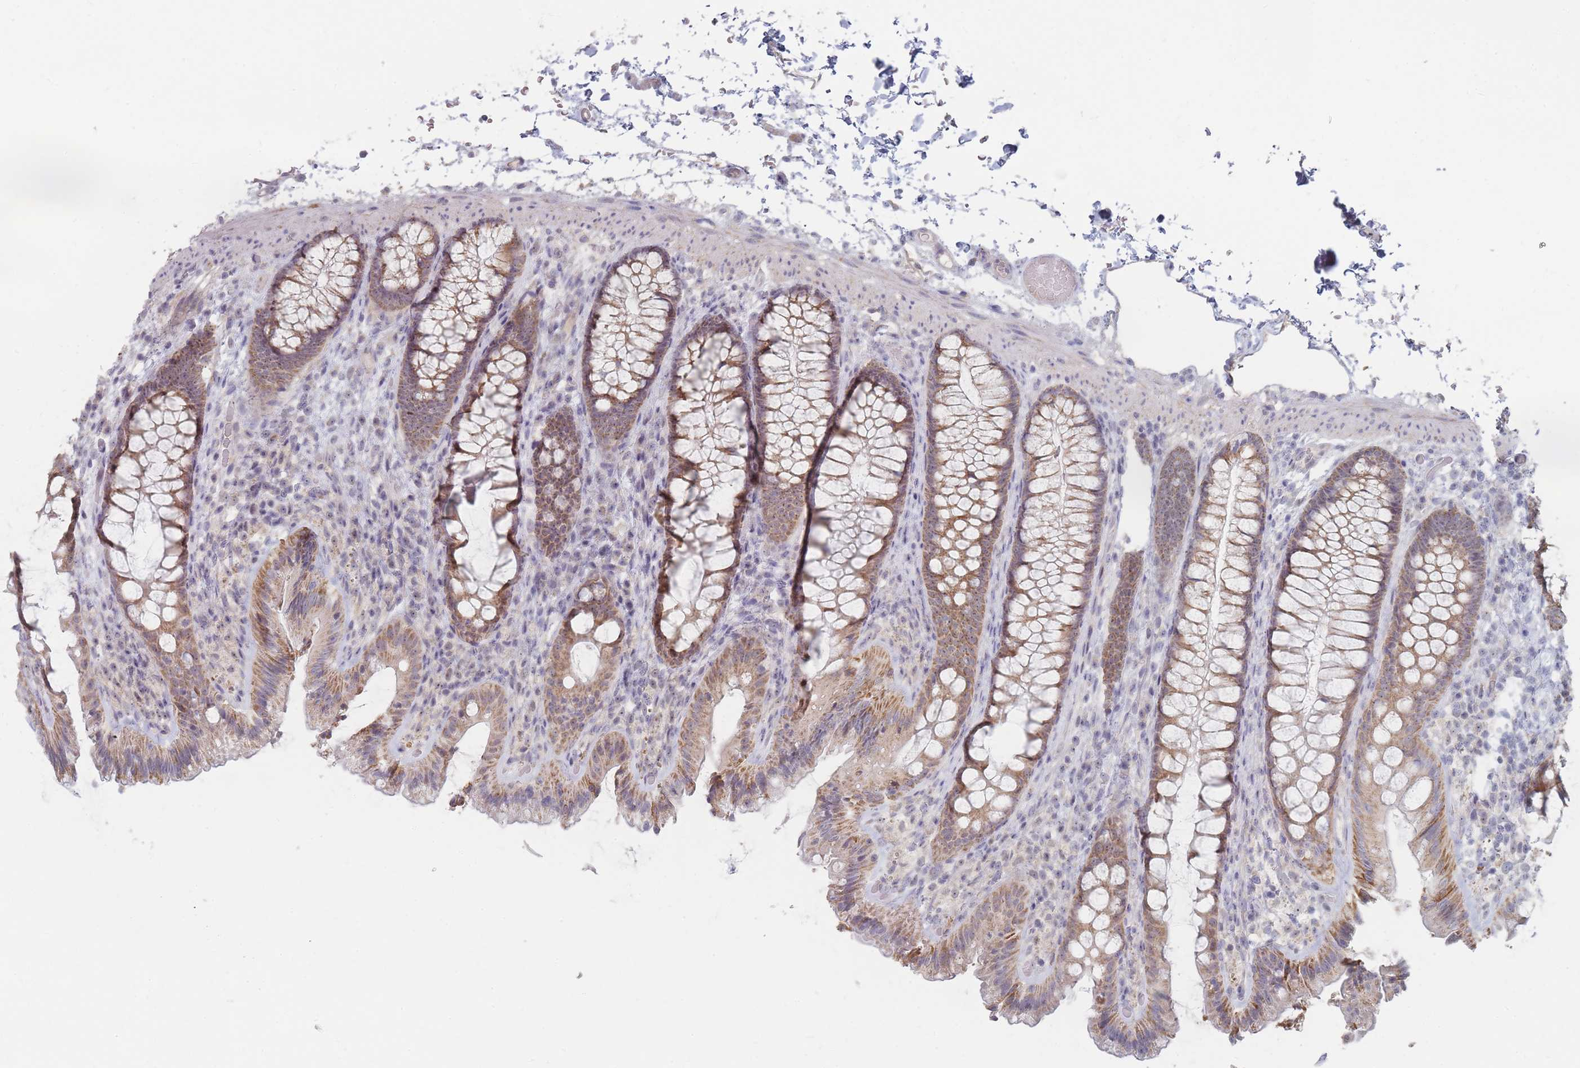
{"staining": {"intensity": "negative", "quantity": "none", "location": "none"}, "tissue": "colon", "cell_type": "Endothelial cells", "image_type": "normal", "snomed": [{"axis": "morphology", "description": "Normal tissue, NOS"}, {"axis": "topography", "description": "Colon"}], "caption": "This is an IHC micrograph of normal human colon. There is no positivity in endothelial cells.", "gene": "RNF8", "patient": {"sex": "male", "age": 46}}